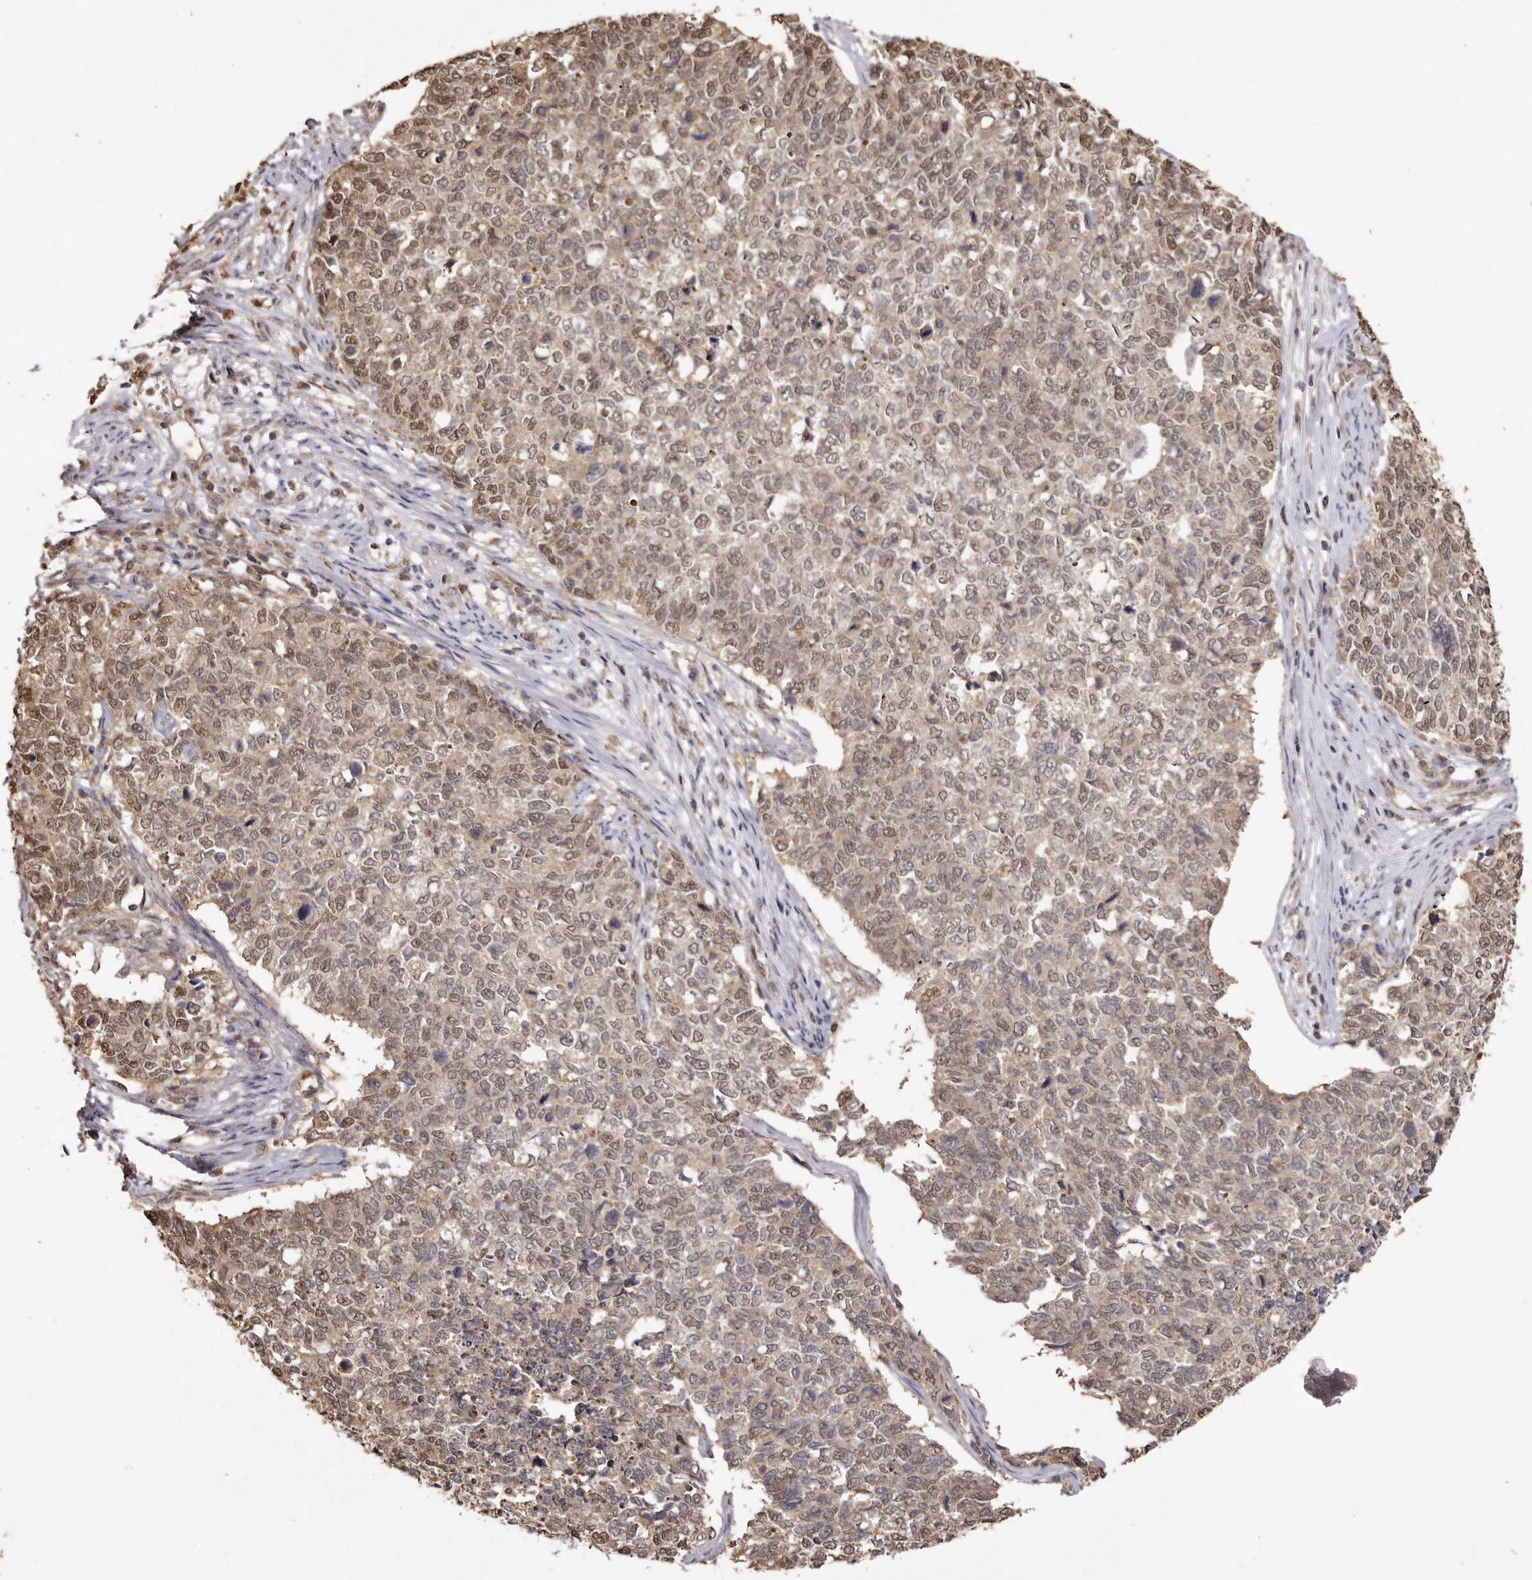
{"staining": {"intensity": "moderate", "quantity": ">75%", "location": "cytoplasmic/membranous,nuclear"}, "tissue": "cervical cancer", "cell_type": "Tumor cells", "image_type": "cancer", "snomed": [{"axis": "morphology", "description": "Squamous cell carcinoma, NOS"}, {"axis": "topography", "description": "Cervix"}], "caption": "A brown stain shows moderate cytoplasmic/membranous and nuclear positivity of a protein in squamous cell carcinoma (cervical) tumor cells. The staining is performed using DAB brown chromogen to label protein expression. The nuclei are counter-stained blue using hematoxylin.", "gene": "NOTCH1", "patient": {"sex": "female", "age": 63}}